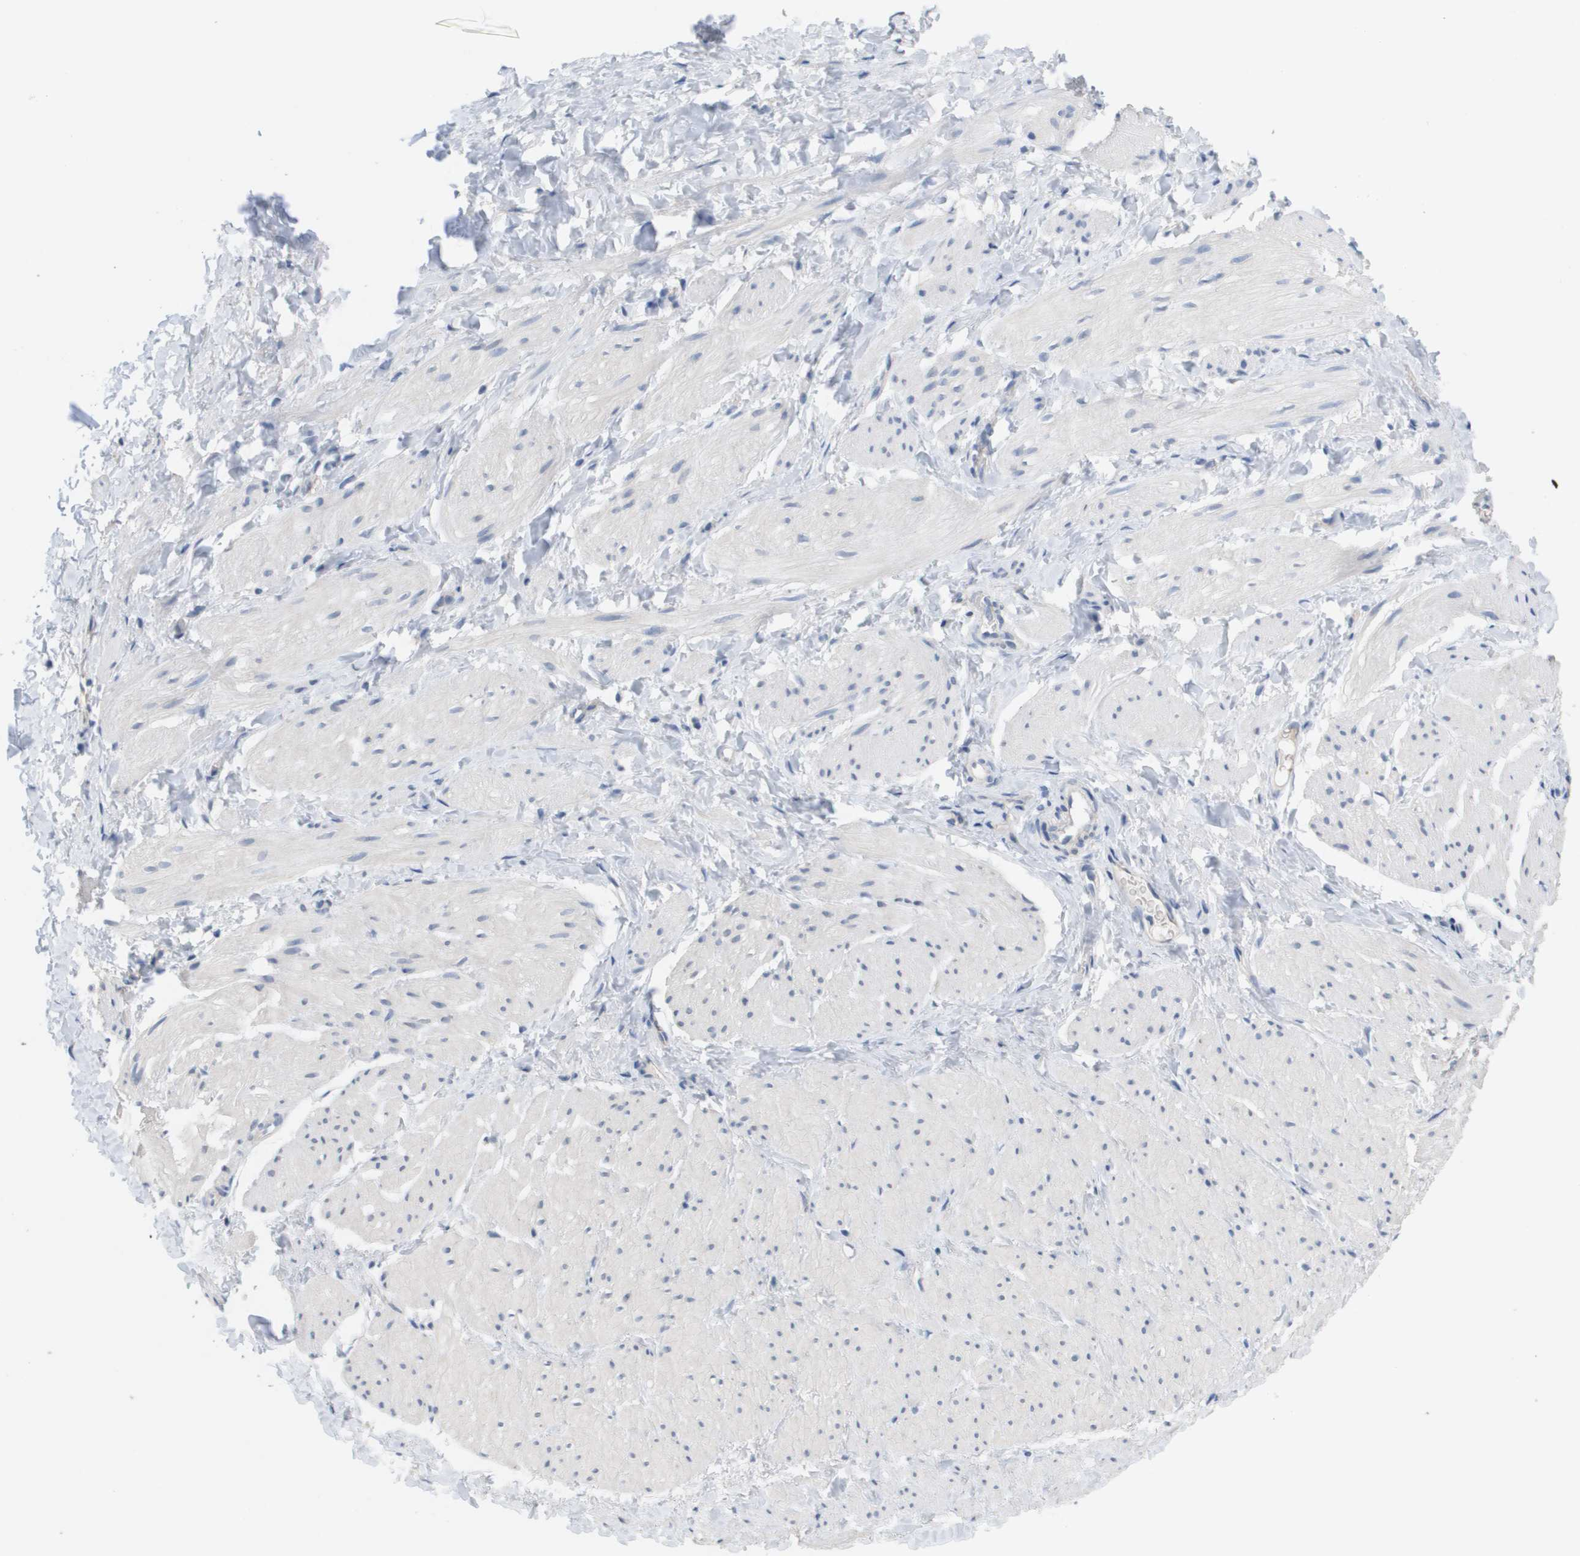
{"staining": {"intensity": "negative", "quantity": "none", "location": "none"}, "tissue": "smooth muscle", "cell_type": "Smooth muscle cells", "image_type": "normal", "snomed": [{"axis": "morphology", "description": "Normal tissue, NOS"}, {"axis": "topography", "description": "Smooth muscle"}], "caption": "DAB immunohistochemical staining of normal human smooth muscle demonstrates no significant staining in smooth muscle cells. (DAB immunohistochemistry visualized using brightfield microscopy, high magnification).", "gene": "ANGPT2", "patient": {"sex": "male", "age": 16}}